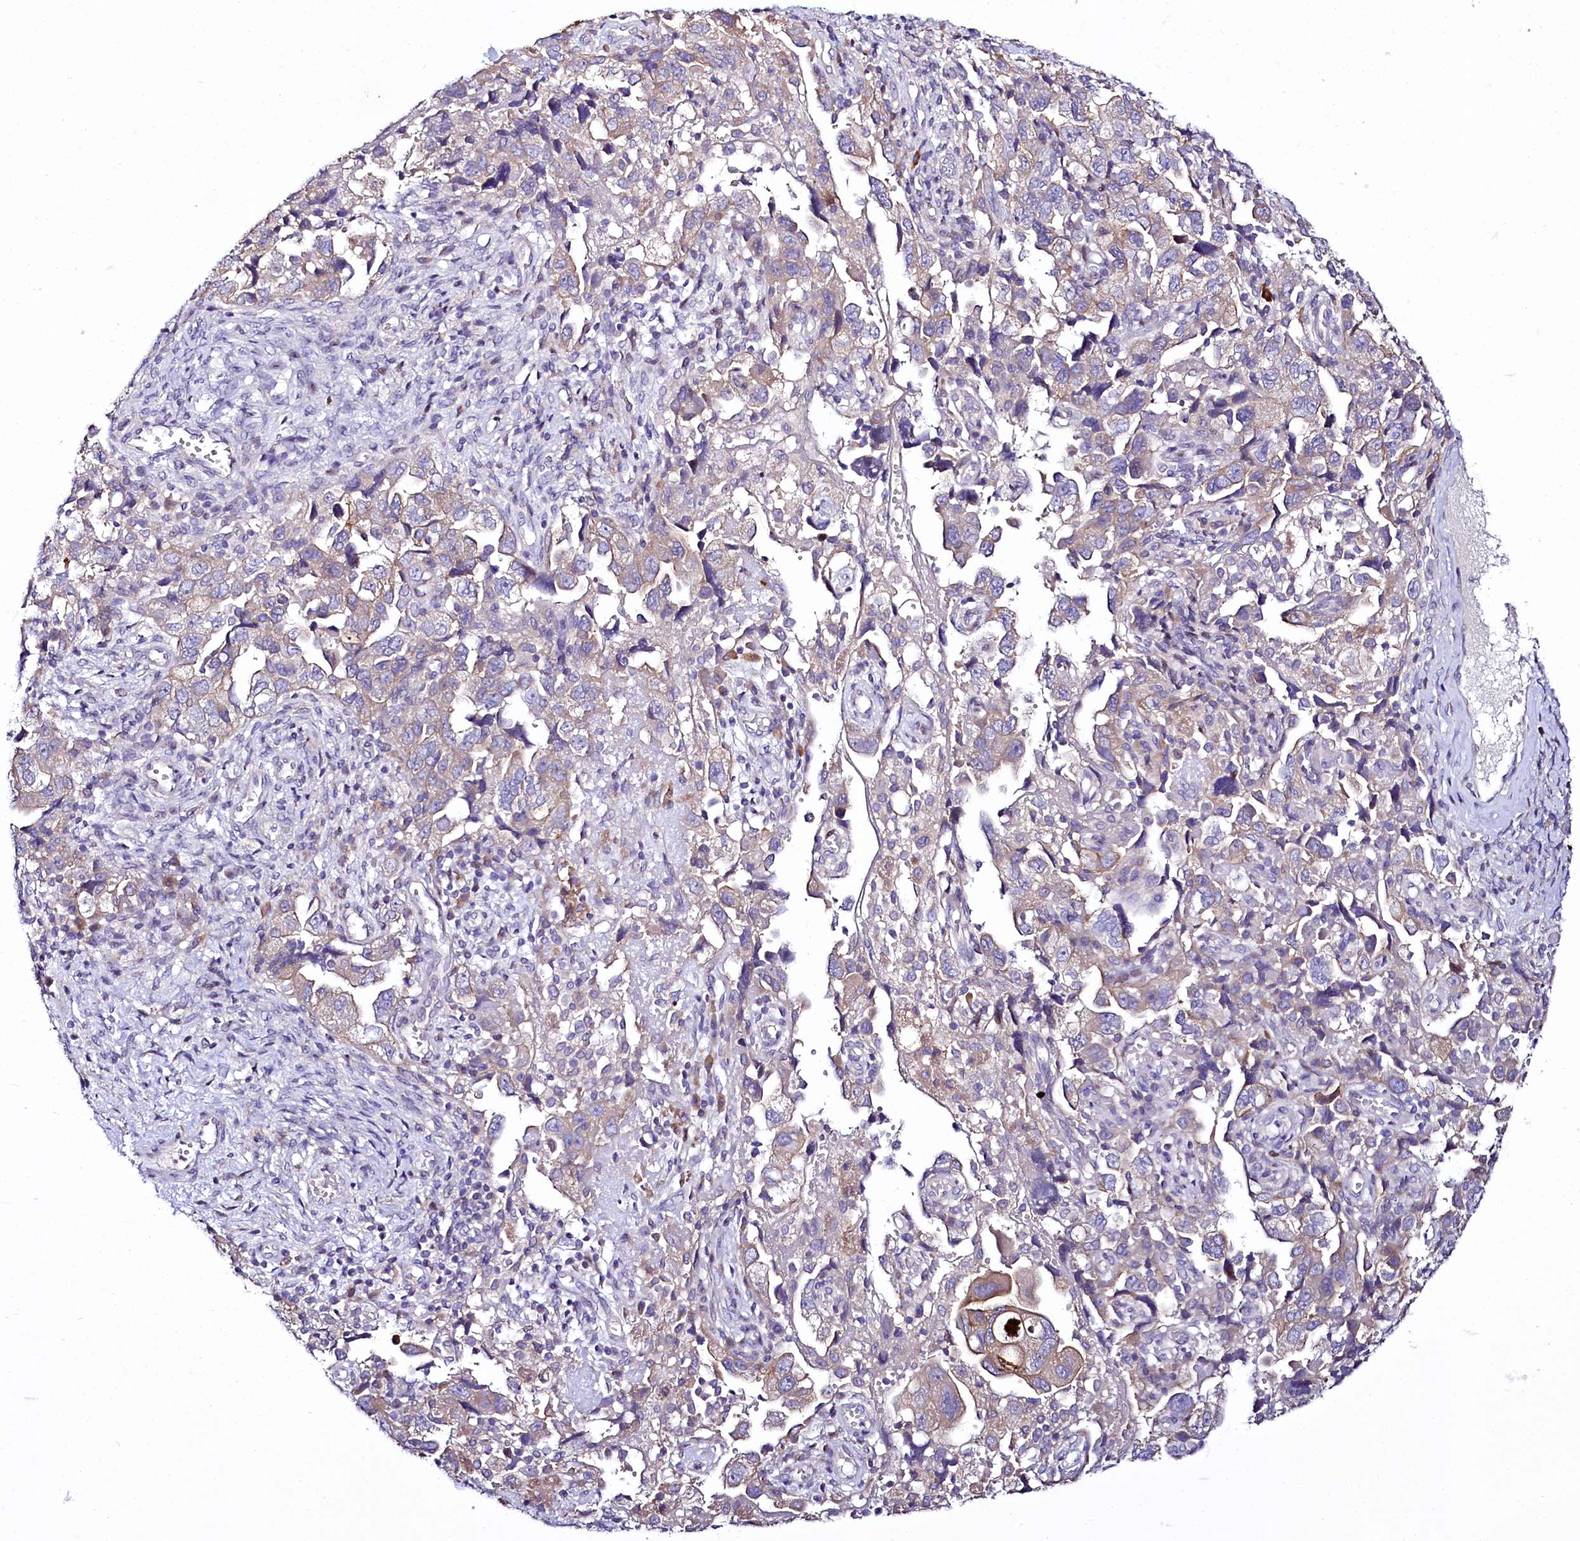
{"staining": {"intensity": "moderate", "quantity": "25%-75%", "location": "cytoplasmic/membranous"}, "tissue": "ovarian cancer", "cell_type": "Tumor cells", "image_type": "cancer", "snomed": [{"axis": "morphology", "description": "Carcinoma, NOS"}, {"axis": "morphology", "description": "Cystadenocarcinoma, serous, NOS"}, {"axis": "topography", "description": "Ovary"}], "caption": "Immunohistochemical staining of ovarian serous cystadenocarcinoma exhibits medium levels of moderate cytoplasmic/membranous expression in approximately 25%-75% of tumor cells. Using DAB (3,3'-diaminobenzidine) (brown) and hematoxylin (blue) stains, captured at high magnification using brightfield microscopy.", "gene": "ZC3H12C", "patient": {"sex": "female", "age": 69}}